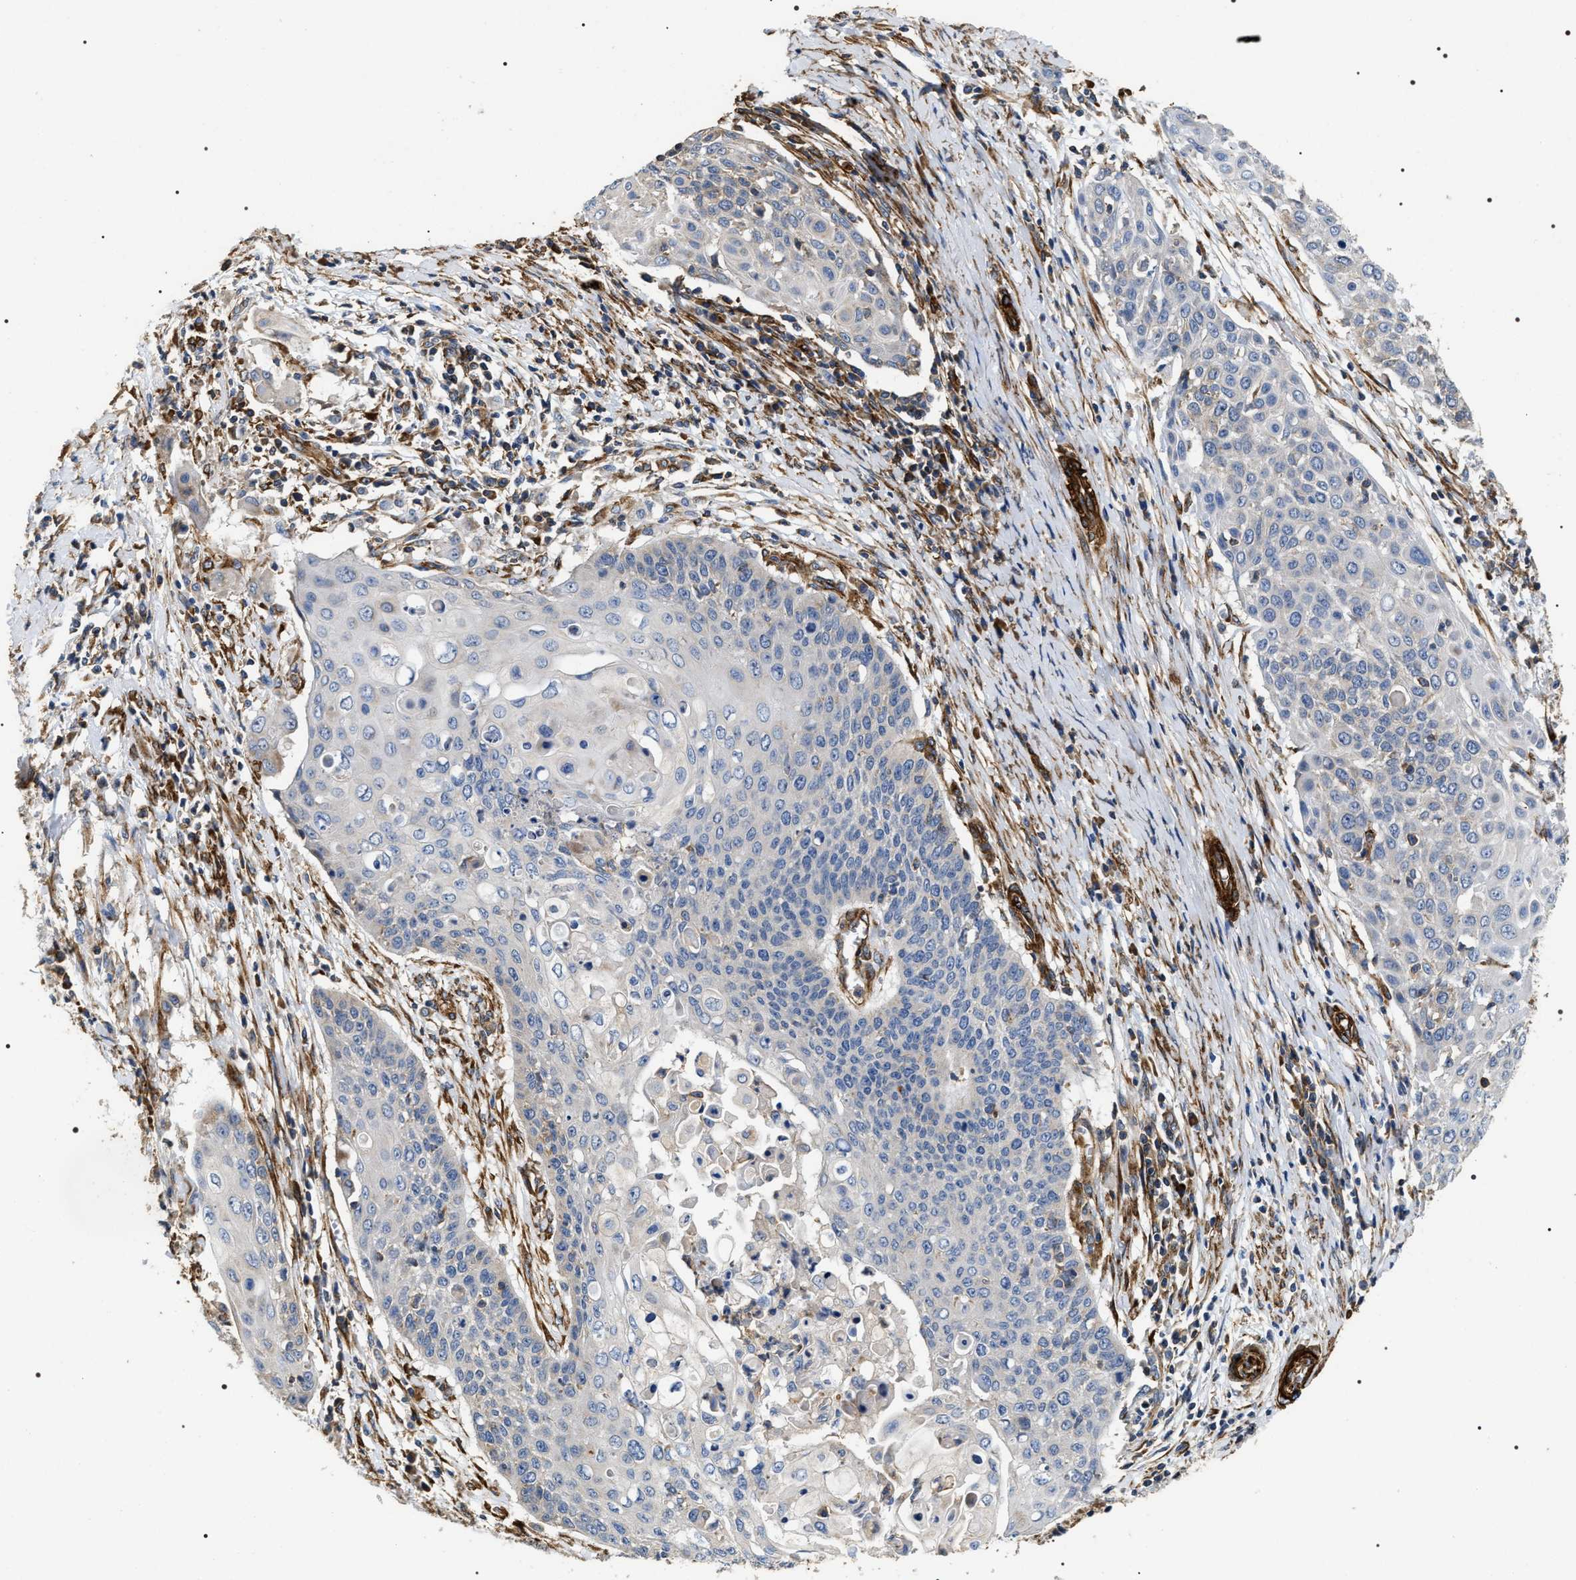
{"staining": {"intensity": "negative", "quantity": "none", "location": "none"}, "tissue": "cervical cancer", "cell_type": "Tumor cells", "image_type": "cancer", "snomed": [{"axis": "morphology", "description": "Squamous cell carcinoma, NOS"}, {"axis": "topography", "description": "Cervix"}], "caption": "Tumor cells are negative for protein expression in human cervical squamous cell carcinoma. (DAB immunohistochemistry, high magnification).", "gene": "ZC3HAV1L", "patient": {"sex": "female", "age": 39}}